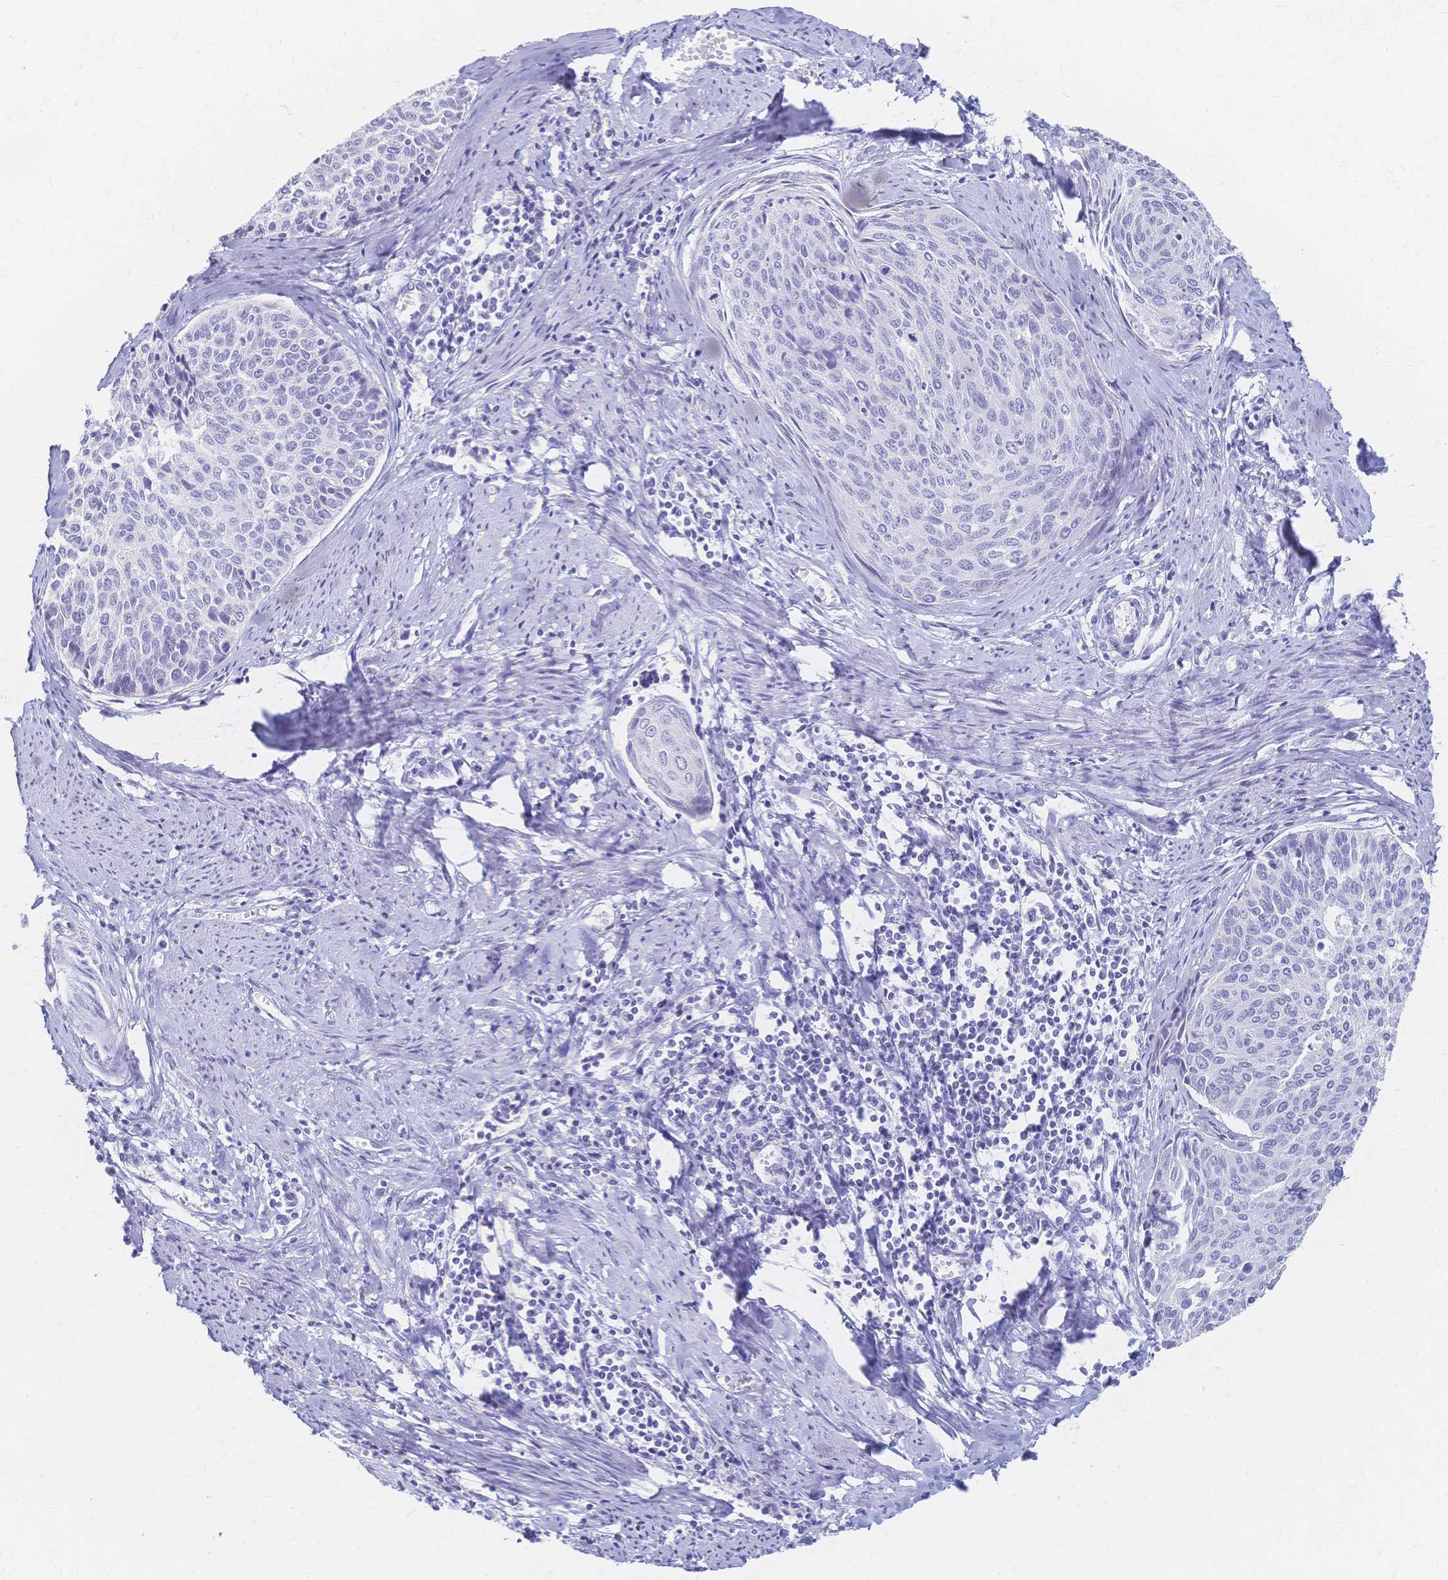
{"staining": {"intensity": "negative", "quantity": "none", "location": "none"}, "tissue": "cervical cancer", "cell_type": "Tumor cells", "image_type": "cancer", "snomed": [{"axis": "morphology", "description": "Squamous cell carcinoma, NOS"}, {"axis": "topography", "description": "Cervix"}], "caption": "Squamous cell carcinoma (cervical) stained for a protein using immunohistochemistry shows no positivity tumor cells.", "gene": "CYB5A", "patient": {"sex": "female", "age": 55}}